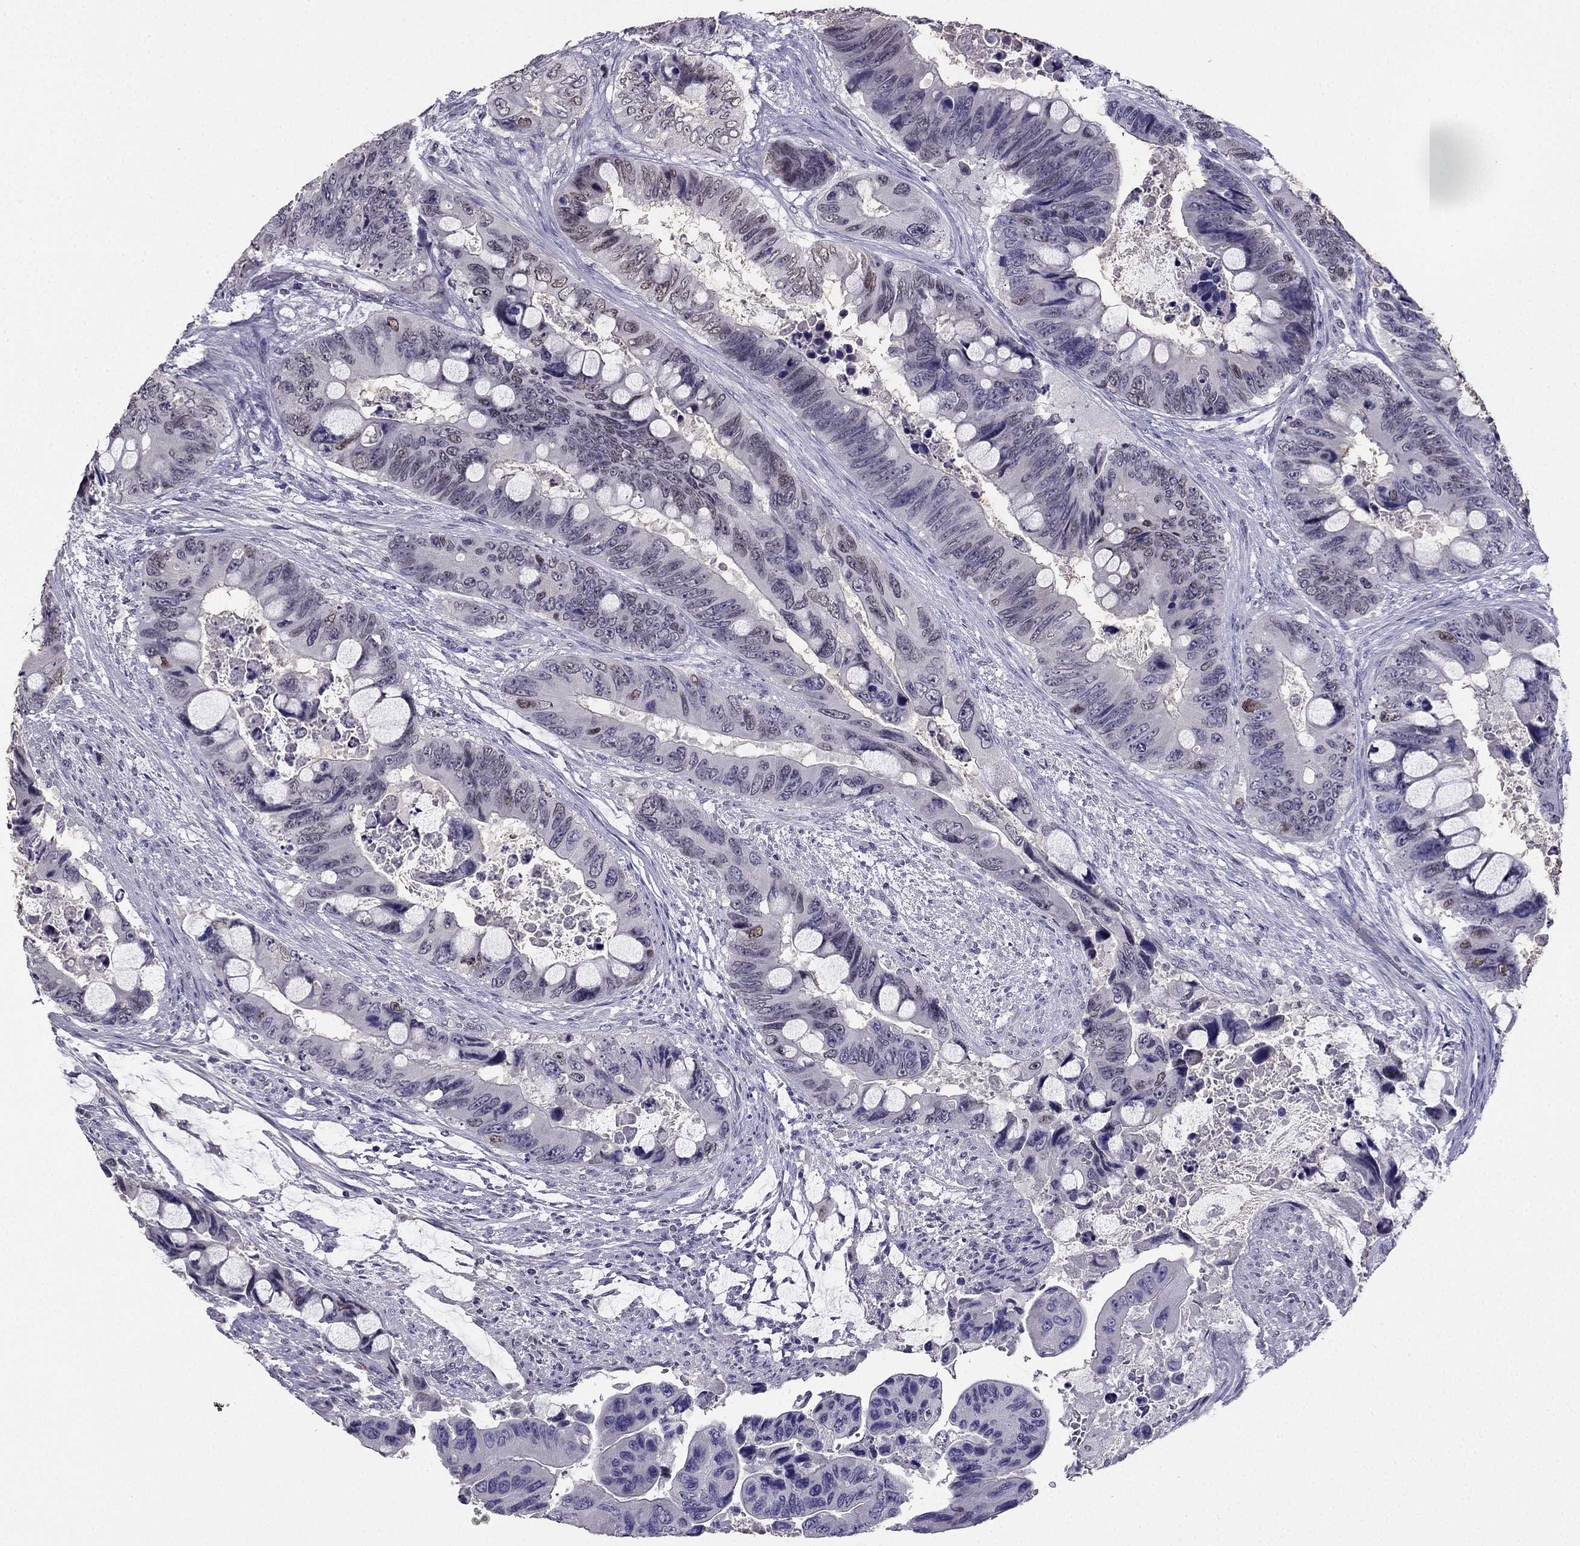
{"staining": {"intensity": "negative", "quantity": "none", "location": "none"}, "tissue": "colorectal cancer", "cell_type": "Tumor cells", "image_type": "cancer", "snomed": [{"axis": "morphology", "description": "Adenocarcinoma, NOS"}, {"axis": "topography", "description": "Rectum"}], "caption": "IHC of adenocarcinoma (colorectal) demonstrates no staining in tumor cells.", "gene": "ARID3A", "patient": {"sex": "male", "age": 63}}